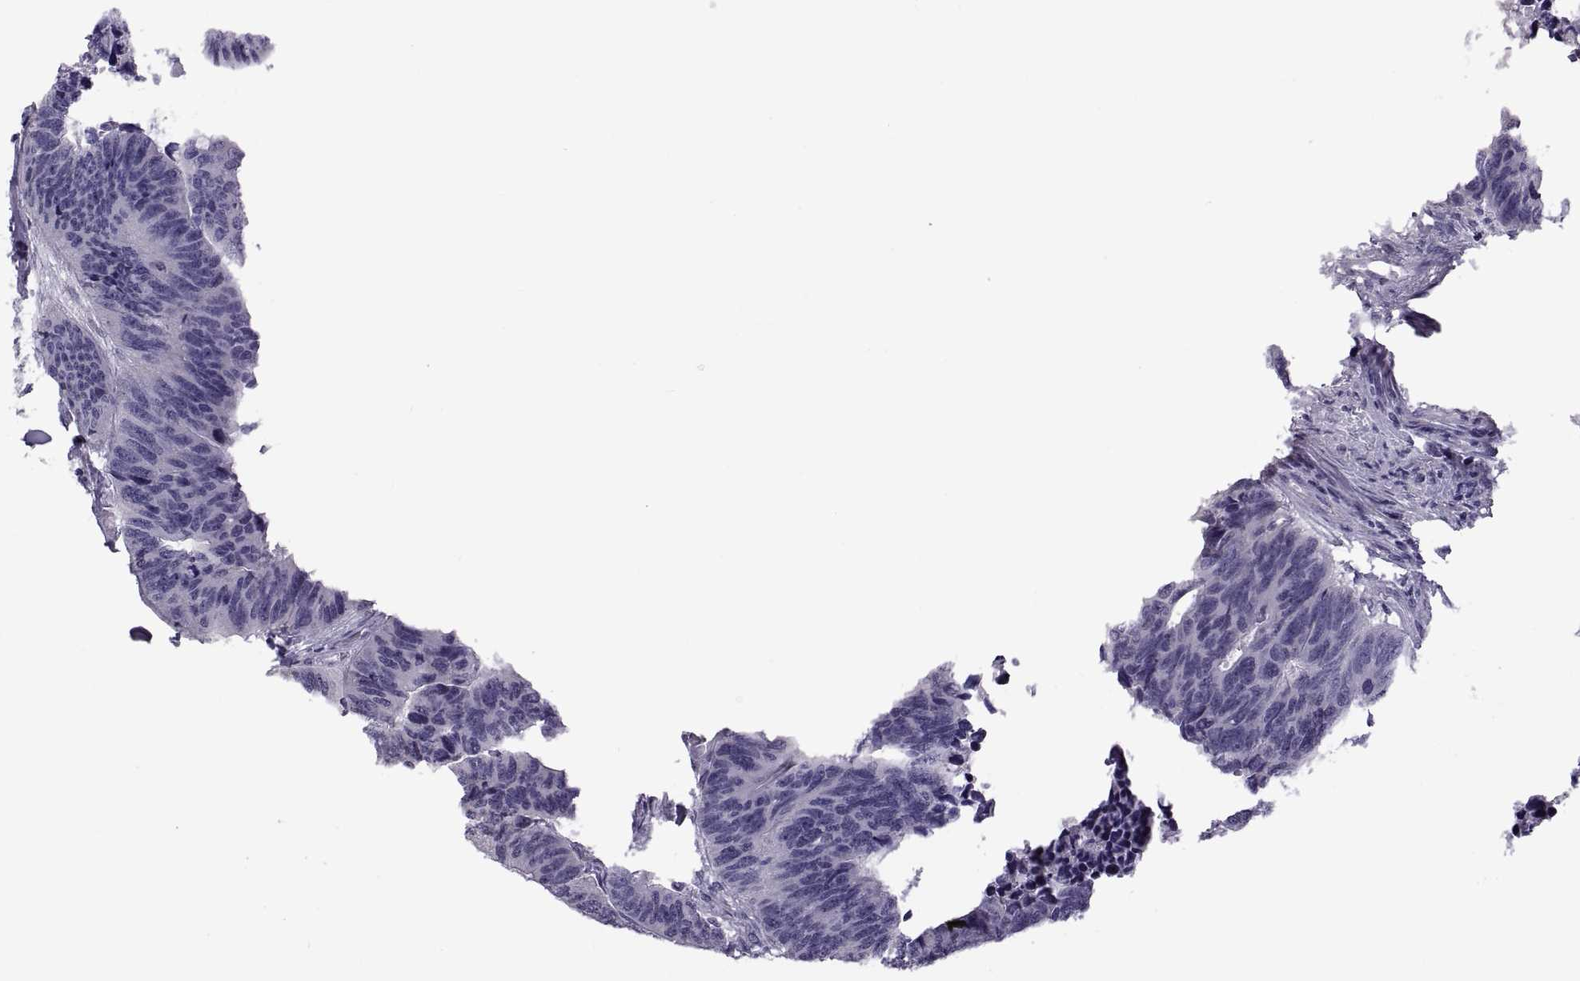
{"staining": {"intensity": "negative", "quantity": "none", "location": "none"}, "tissue": "colorectal cancer", "cell_type": "Tumor cells", "image_type": "cancer", "snomed": [{"axis": "morphology", "description": "Adenocarcinoma, NOS"}, {"axis": "topography", "description": "Rectum"}], "caption": "A photomicrograph of colorectal cancer stained for a protein displays no brown staining in tumor cells.", "gene": "RDM1", "patient": {"sex": "female", "age": 85}}